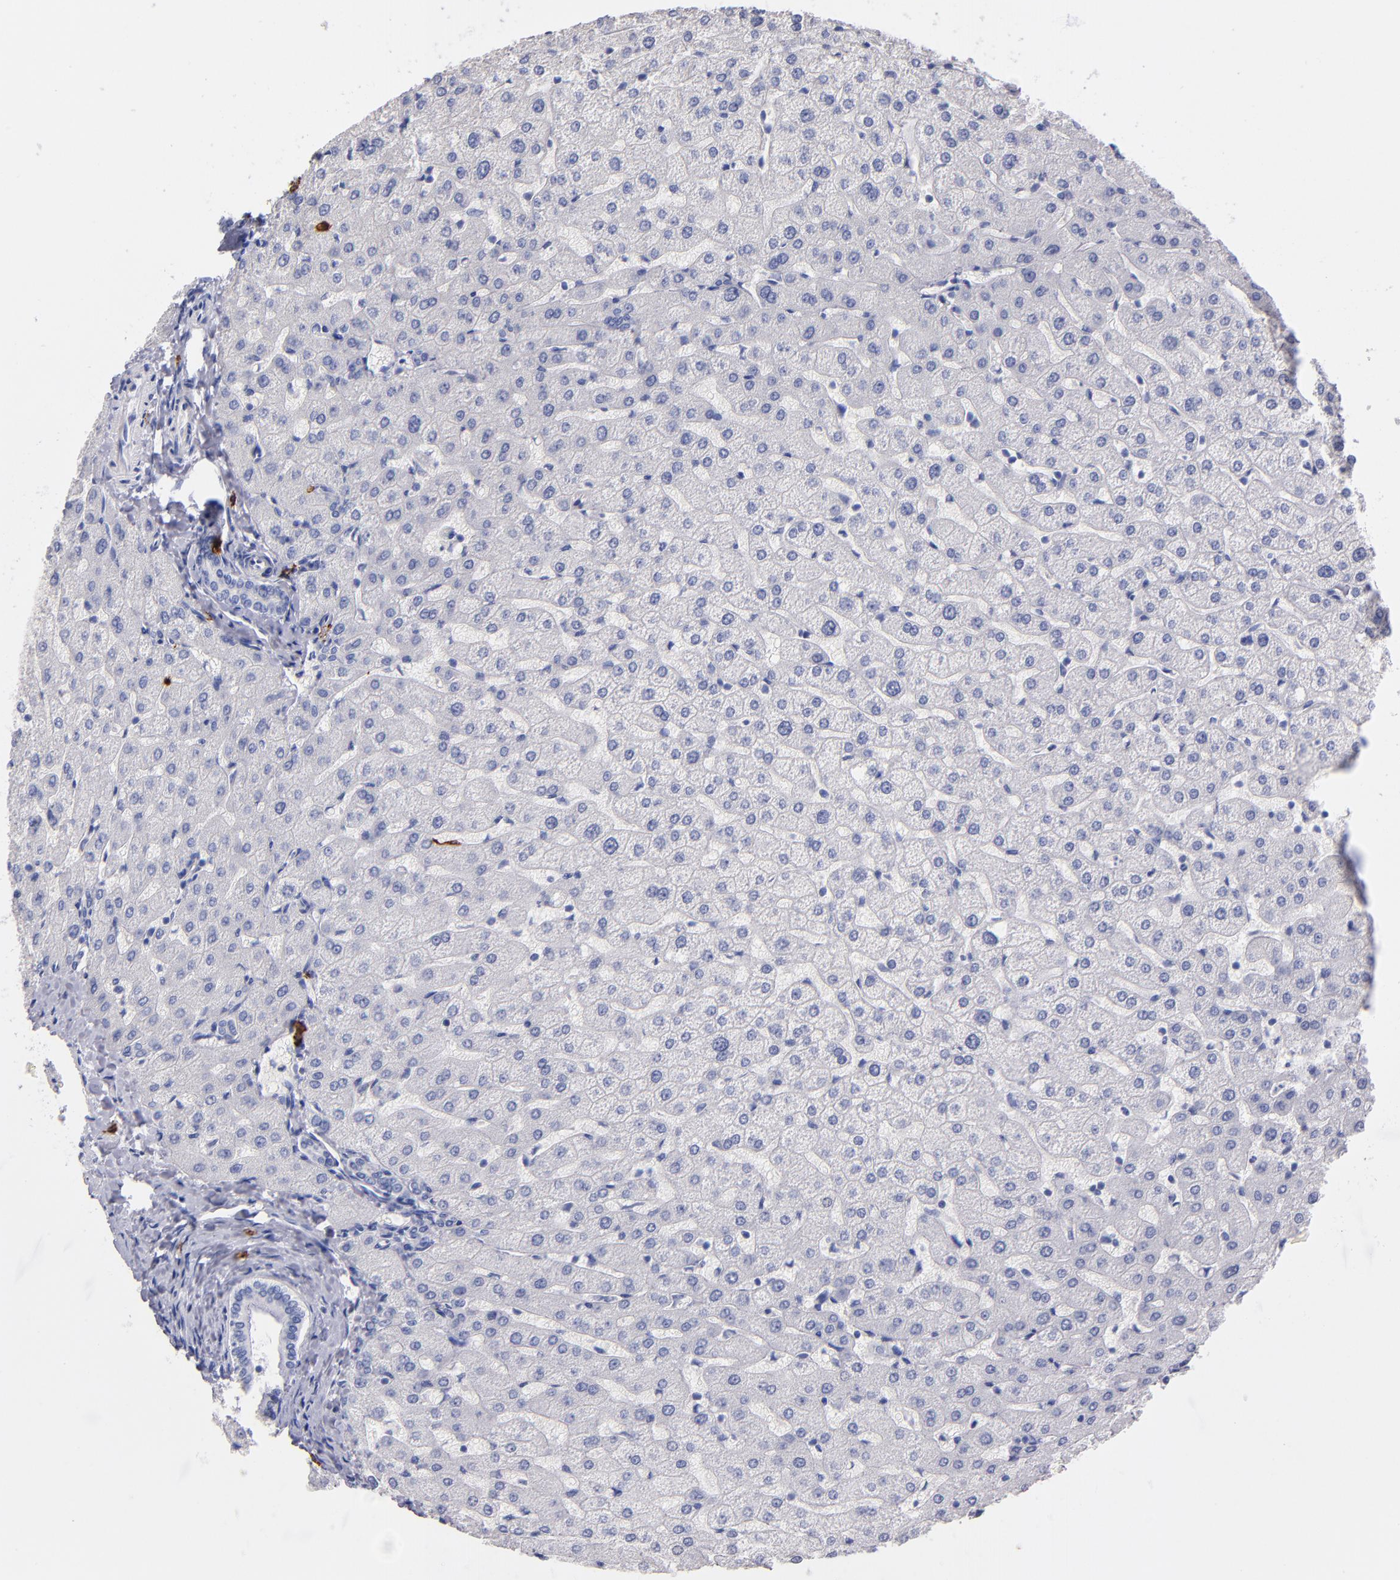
{"staining": {"intensity": "negative", "quantity": "none", "location": "none"}, "tissue": "liver", "cell_type": "Cholangiocytes", "image_type": "normal", "snomed": [{"axis": "morphology", "description": "Normal tissue, NOS"}, {"axis": "morphology", "description": "Fibrosis, NOS"}, {"axis": "topography", "description": "Liver"}], "caption": "Cholangiocytes show no significant staining in benign liver. Brightfield microscopy of immunohistochemistry (IHC) stained with DAB (brown) and hematoxylin (blue), captured at high magnification.", "gene": "KIT", "patient": {"sex": "female", "age": 29}}